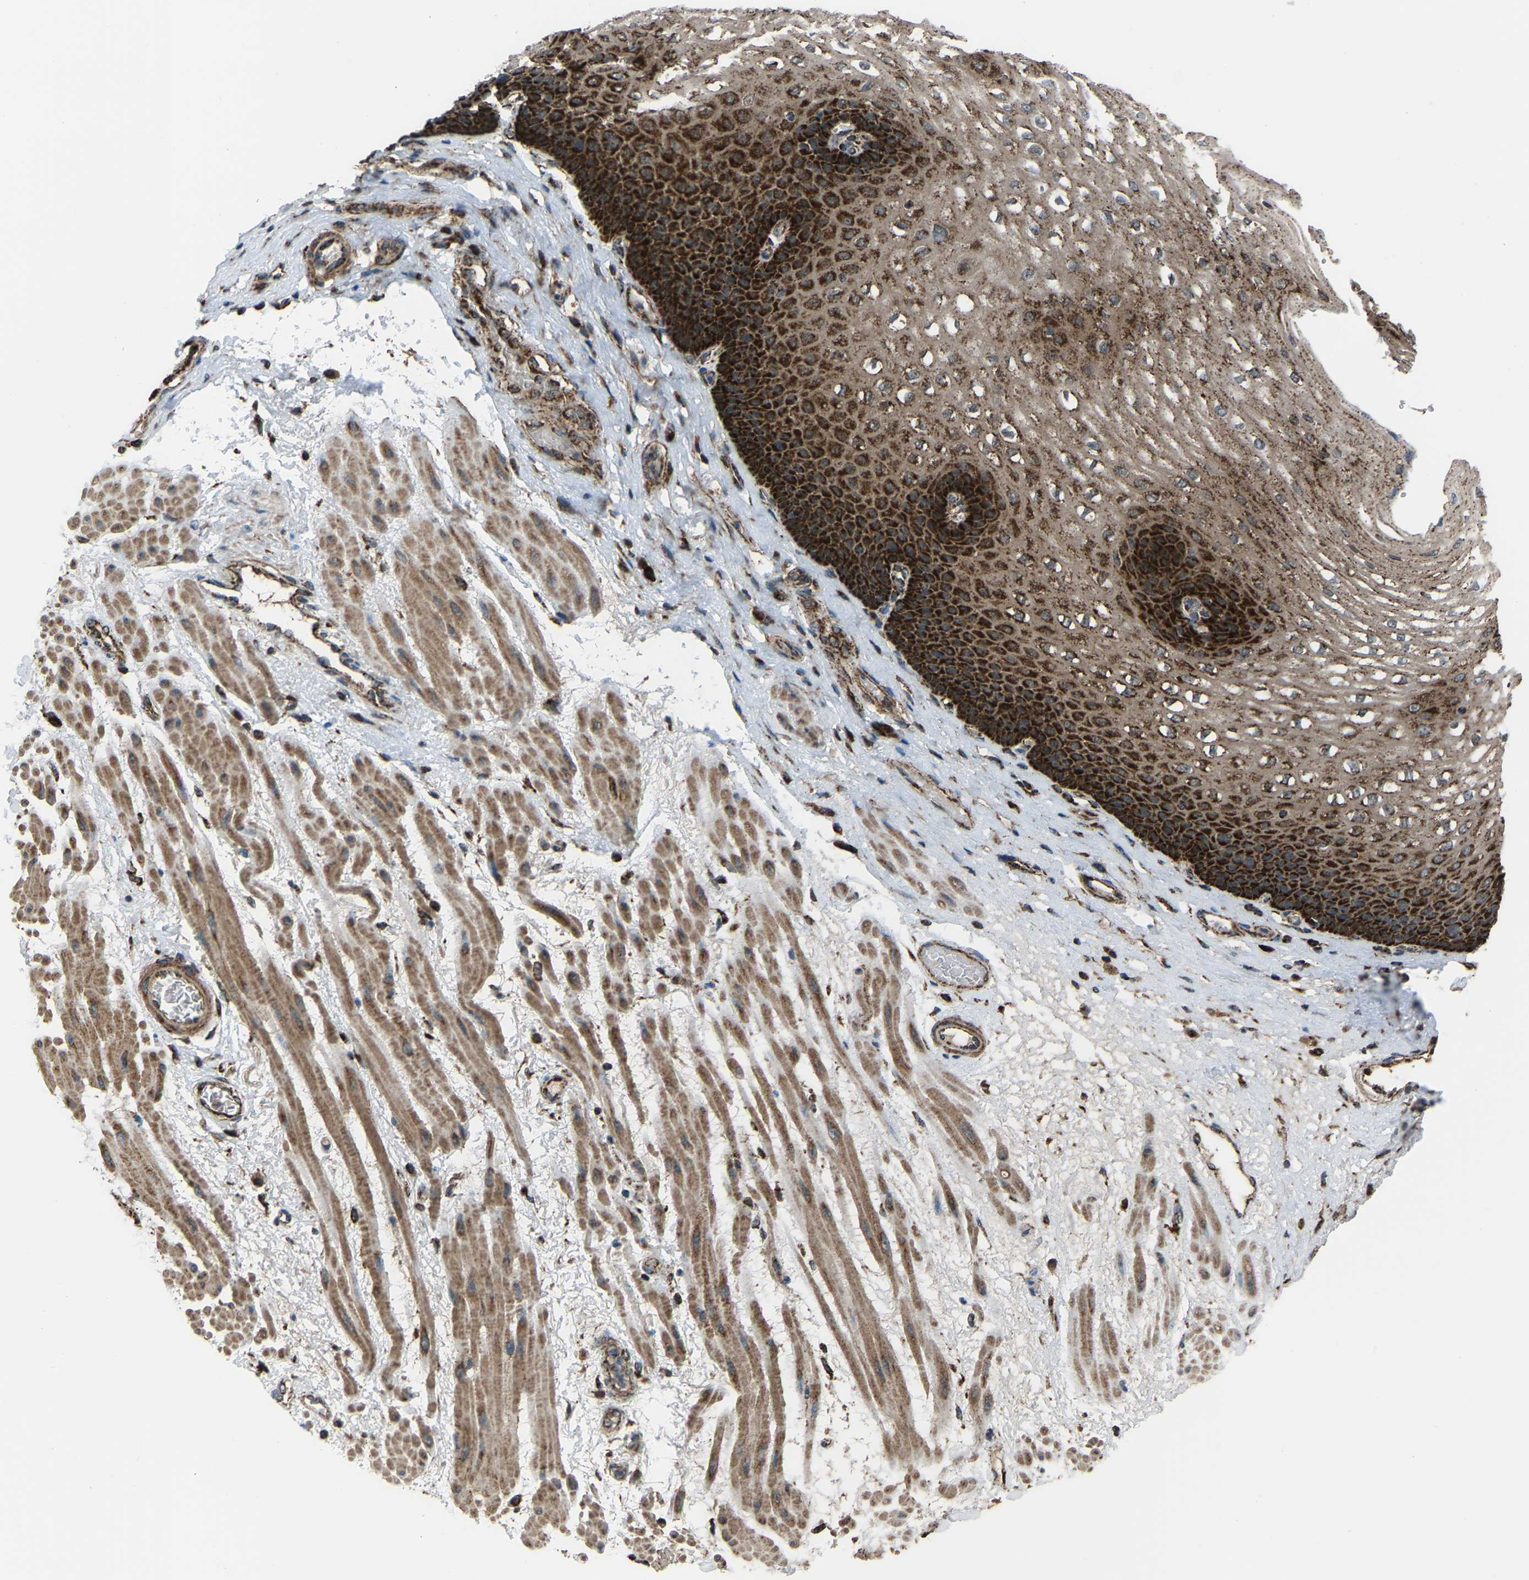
{"staining": {"intensity": "strong", "quantity": ">75%", "location": "cytoplasmic/membranous"}, "tissue": "esophagus", "cell_type": "Squamous epithelial cells", "image_type": "normal", "snomed": [{"axis": "morphology", "description": "Normal tissue, NOS"}, {"axis": "topography", "description": "Esophagus"}], "caption": "Protein staining by IHC exhibits strong cytoplasmic/membranous expression in approximately >75% of squamous epithelial cells in benign esophagus.", "gene": "AKR1A1", "patient": {"sex": "male", "age": 48}}